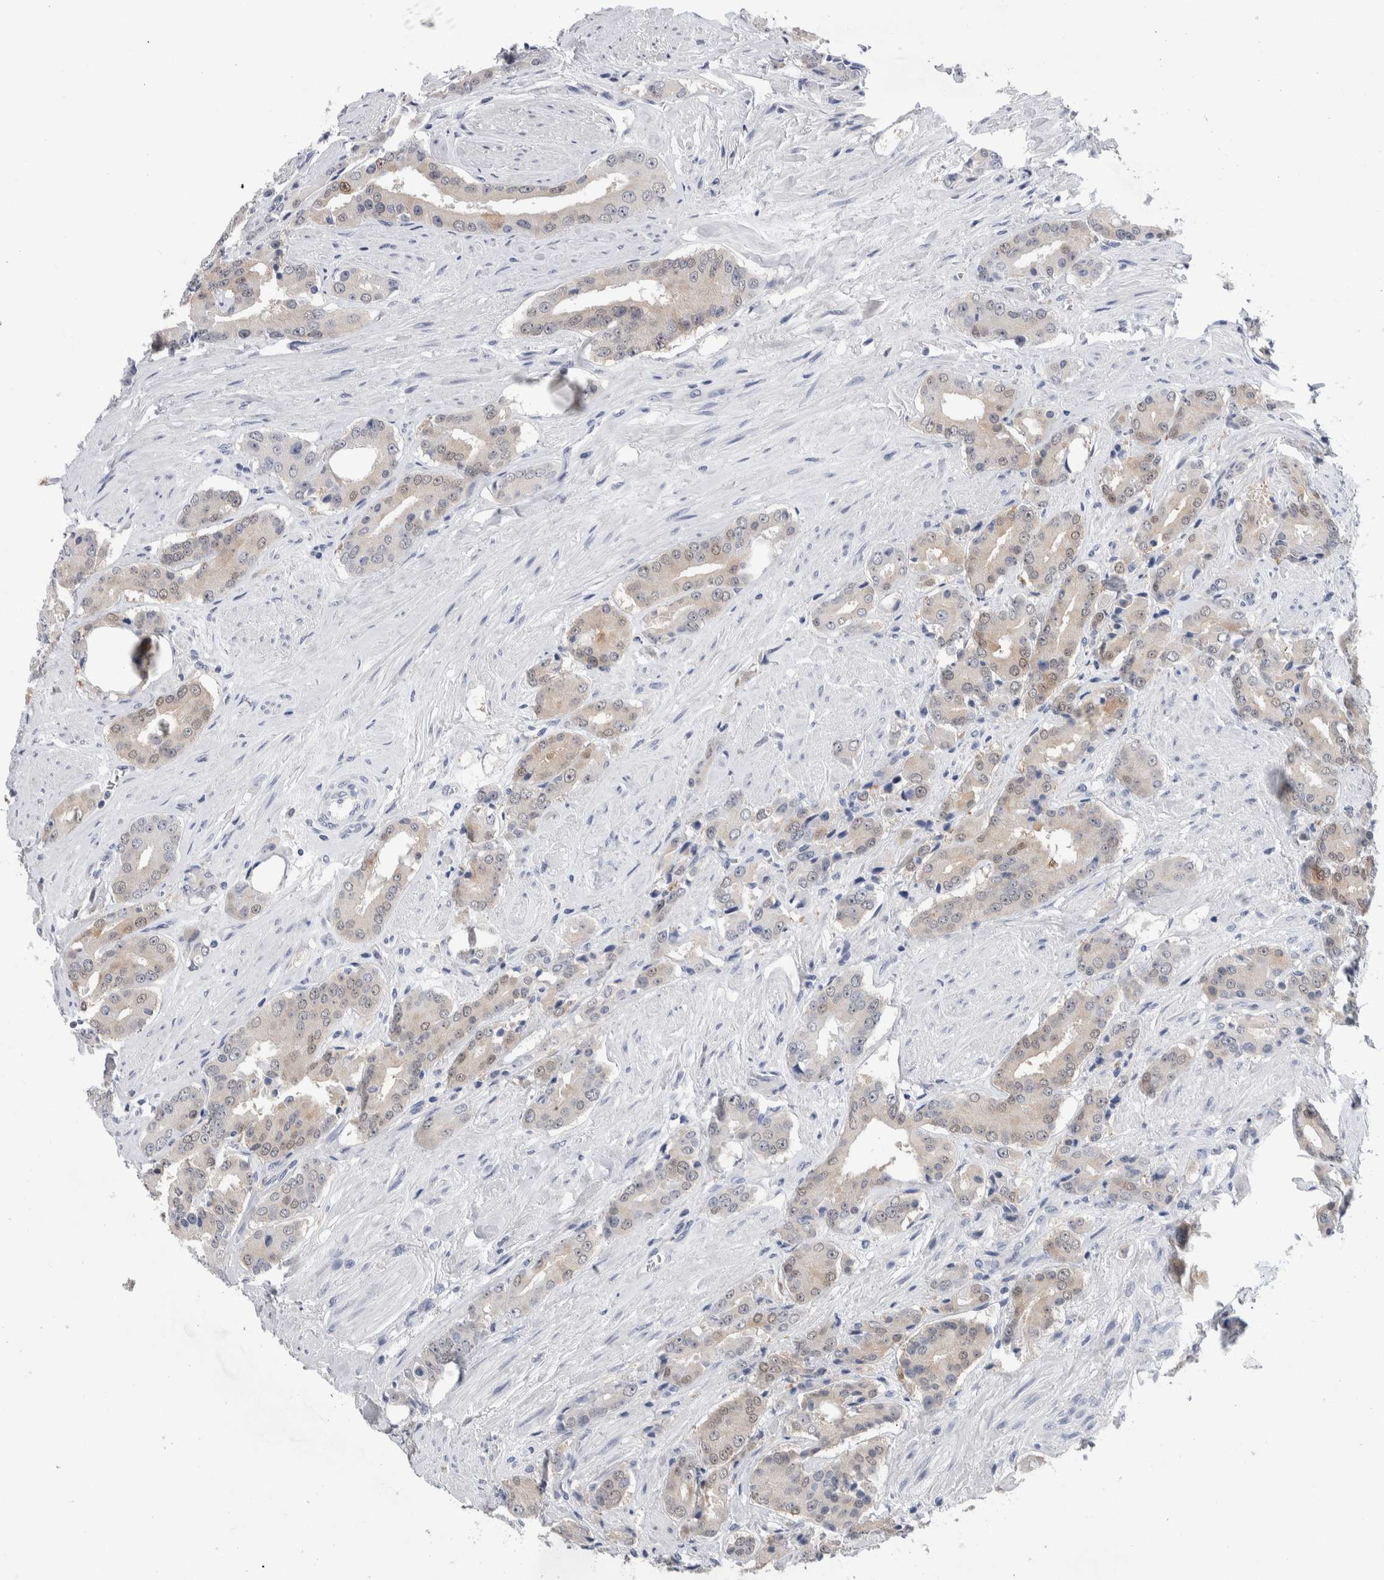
{"staining": {"intensity": "weak", "quantity": "25%-75%", "location": "cytoplasmic/membranous,nuclear"}, "tissue": "prostate cancer", "cell_type": "Tumor cells", "image_type": "cancer", "snomed": [{"axis": "morphology", "description": "Adenocarcinoma, High grade"}, {"axis": "topography", "description": "Prostate"}], "caption": "Prostate cancer (adenocarcinoma (high-grade)) stained for a protein (brown) demonstrates weak cytoplasmic/membranous and nuclear positive expression in approximately 25%-75% of tumor cells.", "gene": "LURAP1L", "patient": {"sex": "male", "age": 71}}